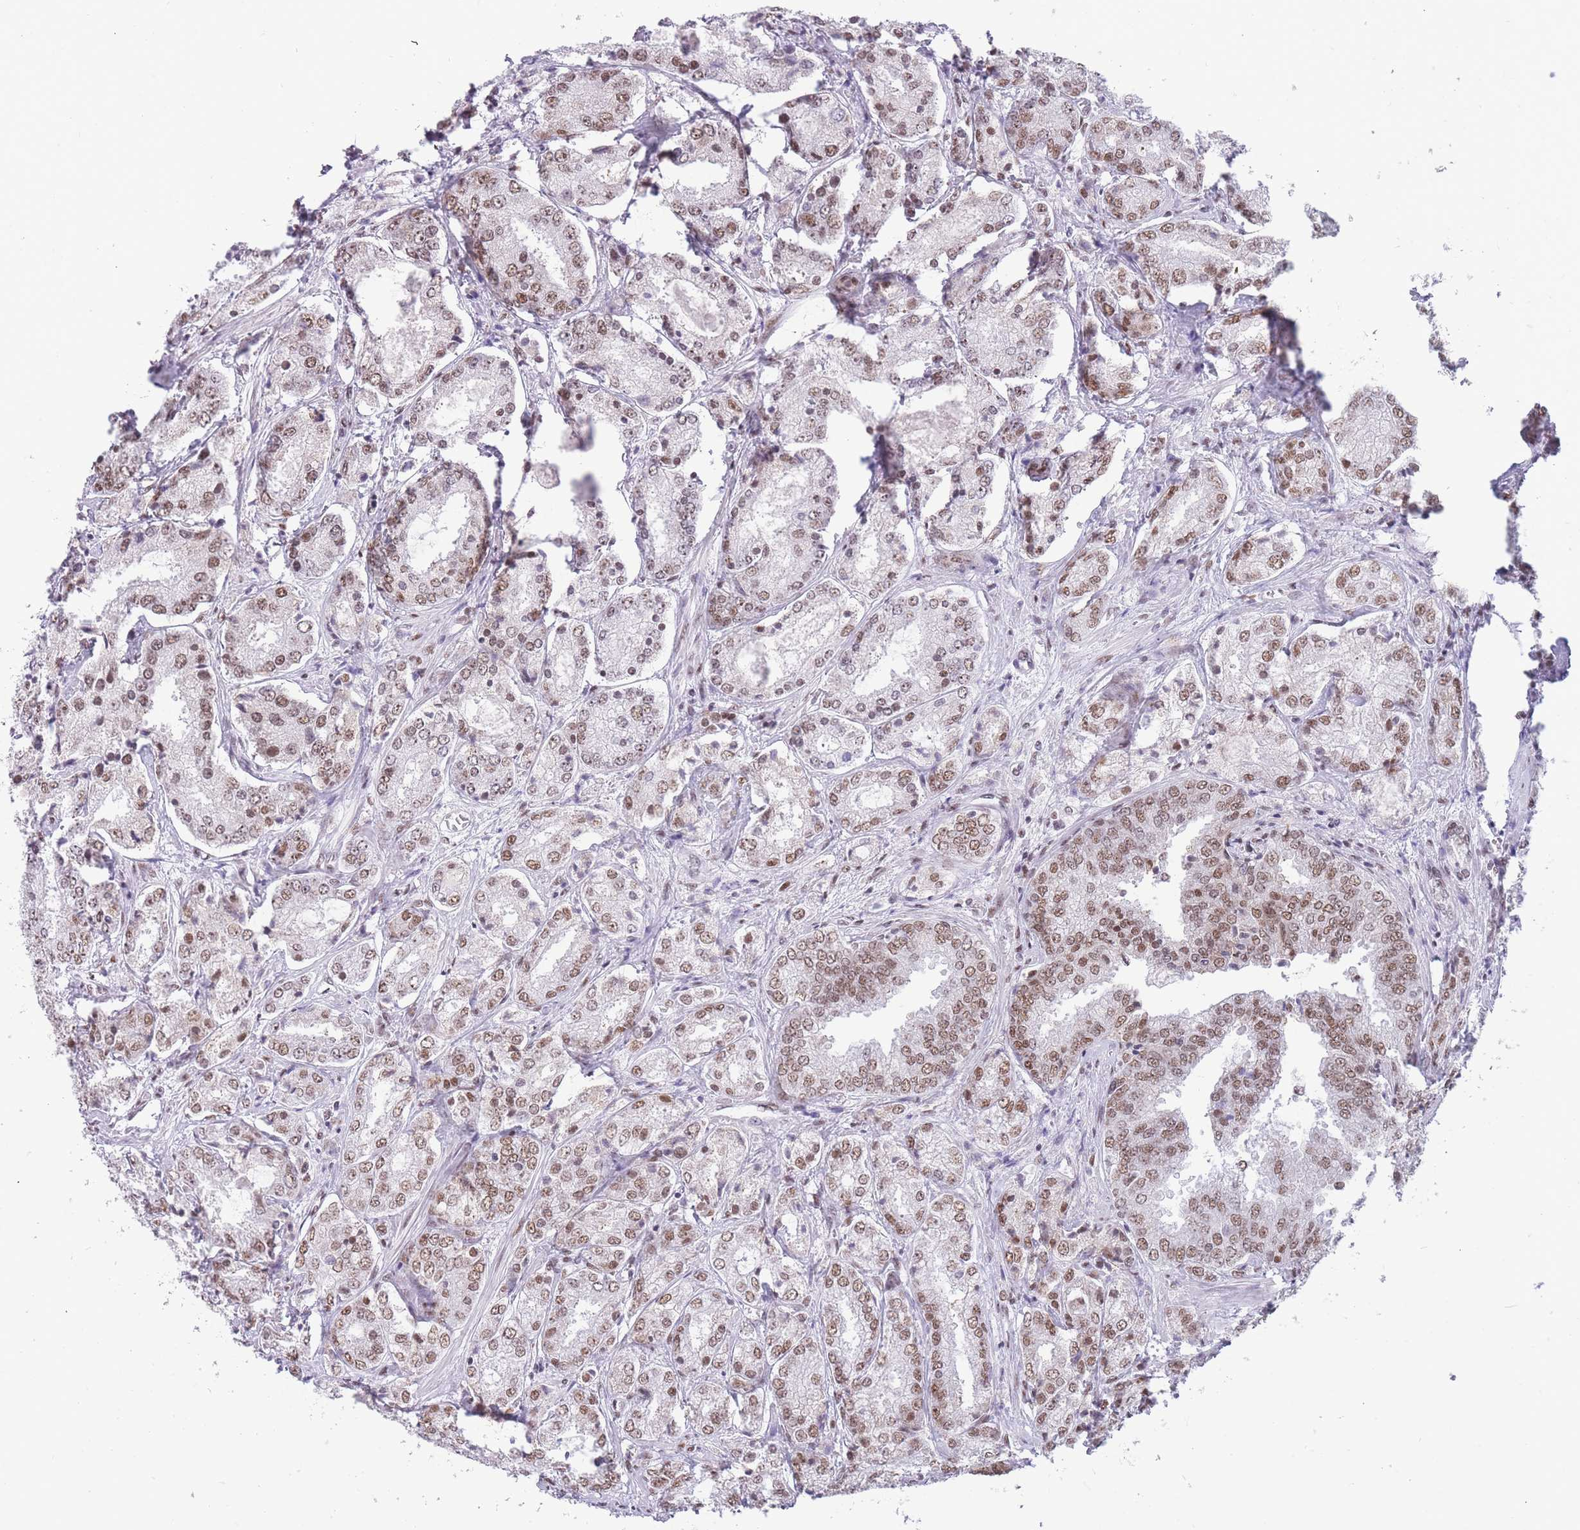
{"staining": {"intensity": "moderate", "quantity": ">75%", "location": "nuclear"}, "tissue": "prostate cancer", "cell_type": "Tumor cells", "image_type": "cancer", "snomed": [{"axis": "morphology", "description": "Adenocarcinoma, High grade"}, {"axis": "topography", "description": "Prostate"}], "caption": "High-magnification brightfield microscopy of prostate cancer stained with DAB (brown) and counterstained with hematoxylin (blue). tumor cells exhibit moderate nuclear staining is seen in about>75% of cells.", "gene": "HNRNPUL1", "patient": {"sex": "male", "age": 63}}